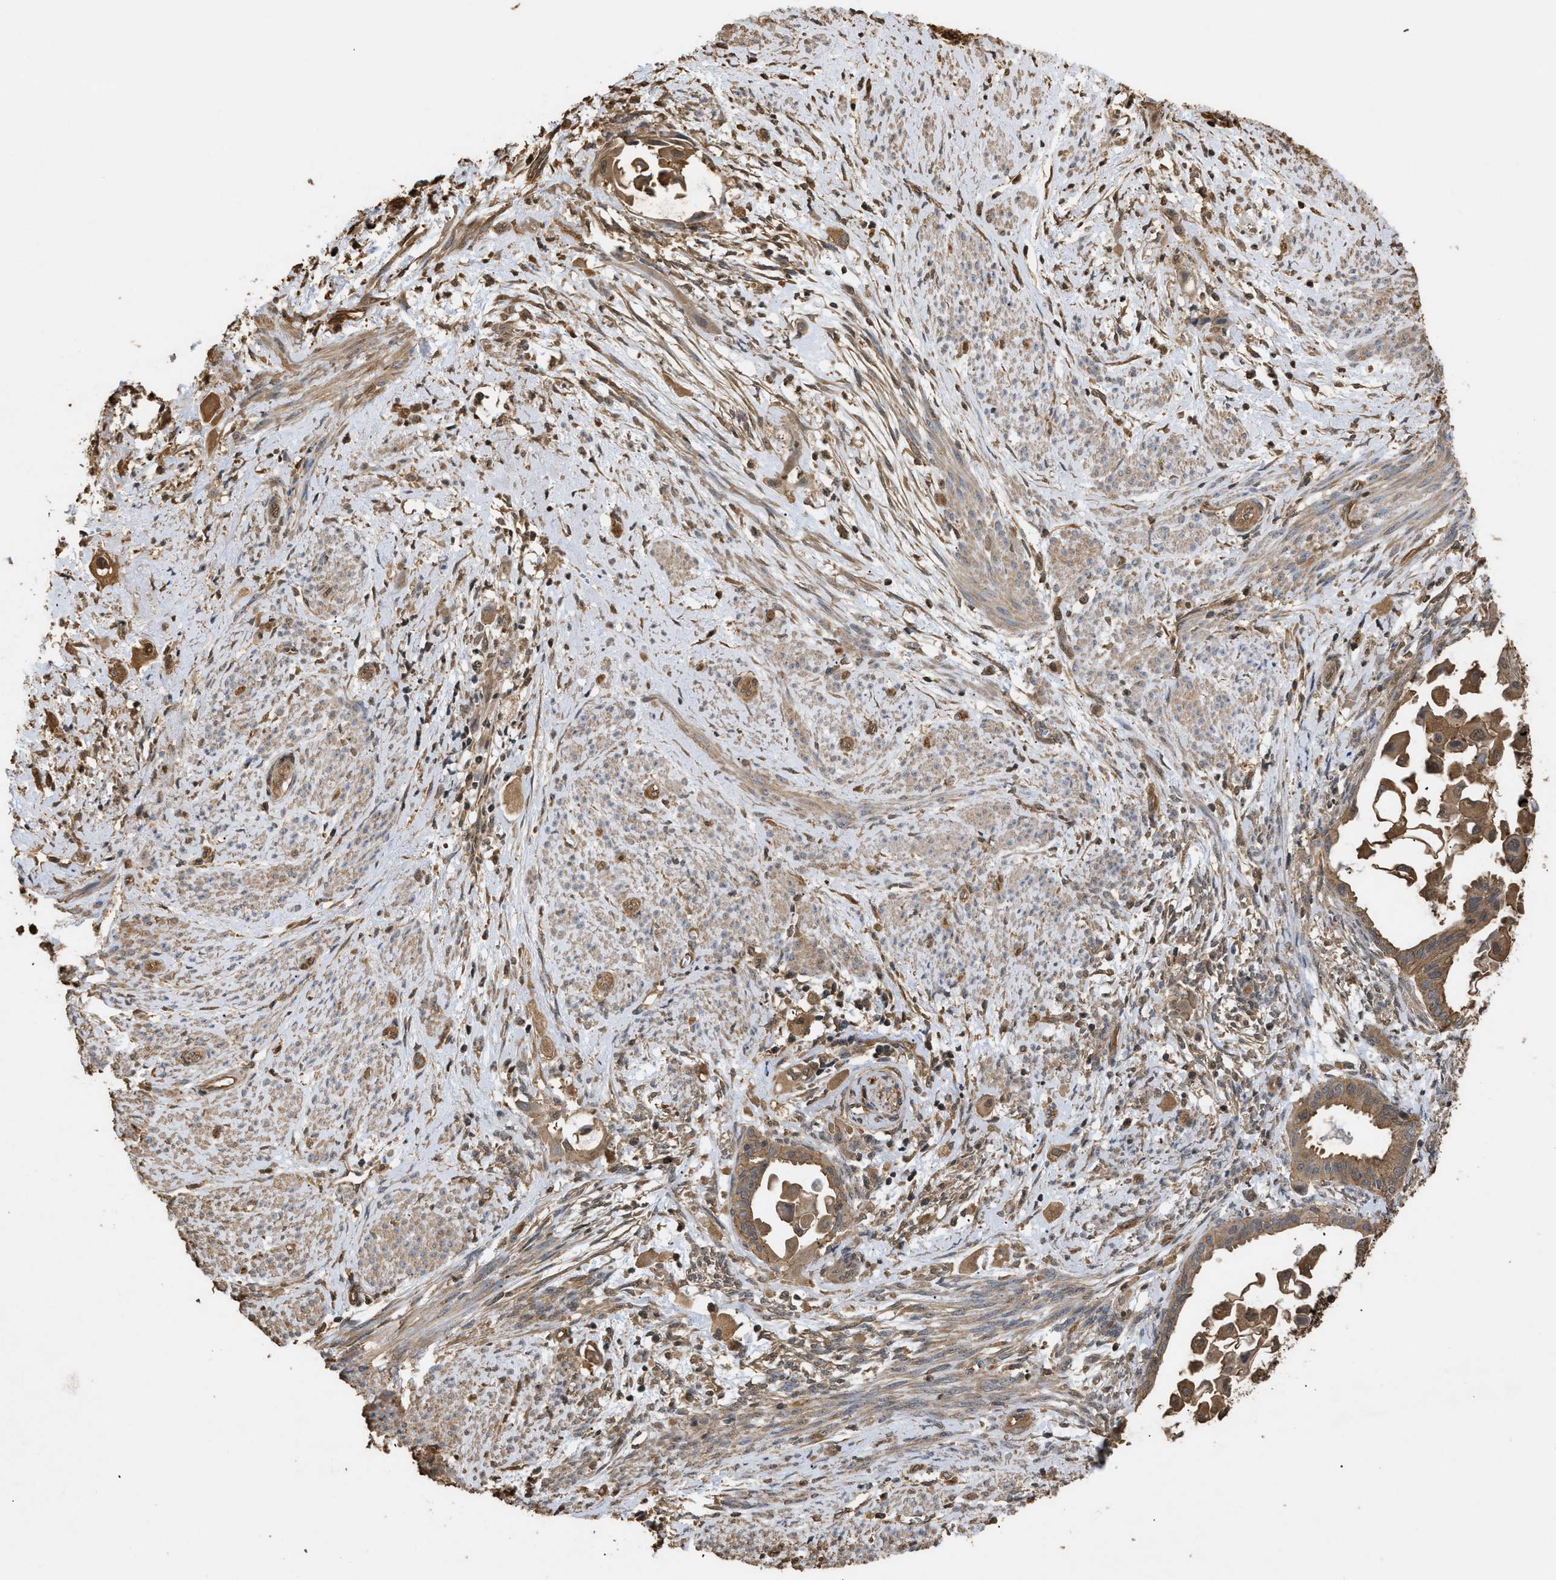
{"staining": {"intensity": "moderate", "quantity": ">75%", "location": "cytoplasmic/membranous"}, "tissue": "cervical cancer", "cell_type": "Tumor cells", "image_type": "cancer", "snomed": [{"axis": "morphology", "description": "Normal tissue, NOS"}, {"axis": "morphology", "description": "Adenocarcinoma, NOS"}, {"axis": "topography", "description": "Cervix"}, {"axis": "topography", "description": "Endometrium"}], "caption": "DAB immunohistochemical staining of human adenocarcinoma (cervical) reveals moderate cytoplasmic/membranous protein expression in approximately >75% of tumor cells. (DAB IHC, brown staining for protein, blue staining for nuclei).", "gene": "CALM1", "patient": {"sex": "female", "age": 86}}